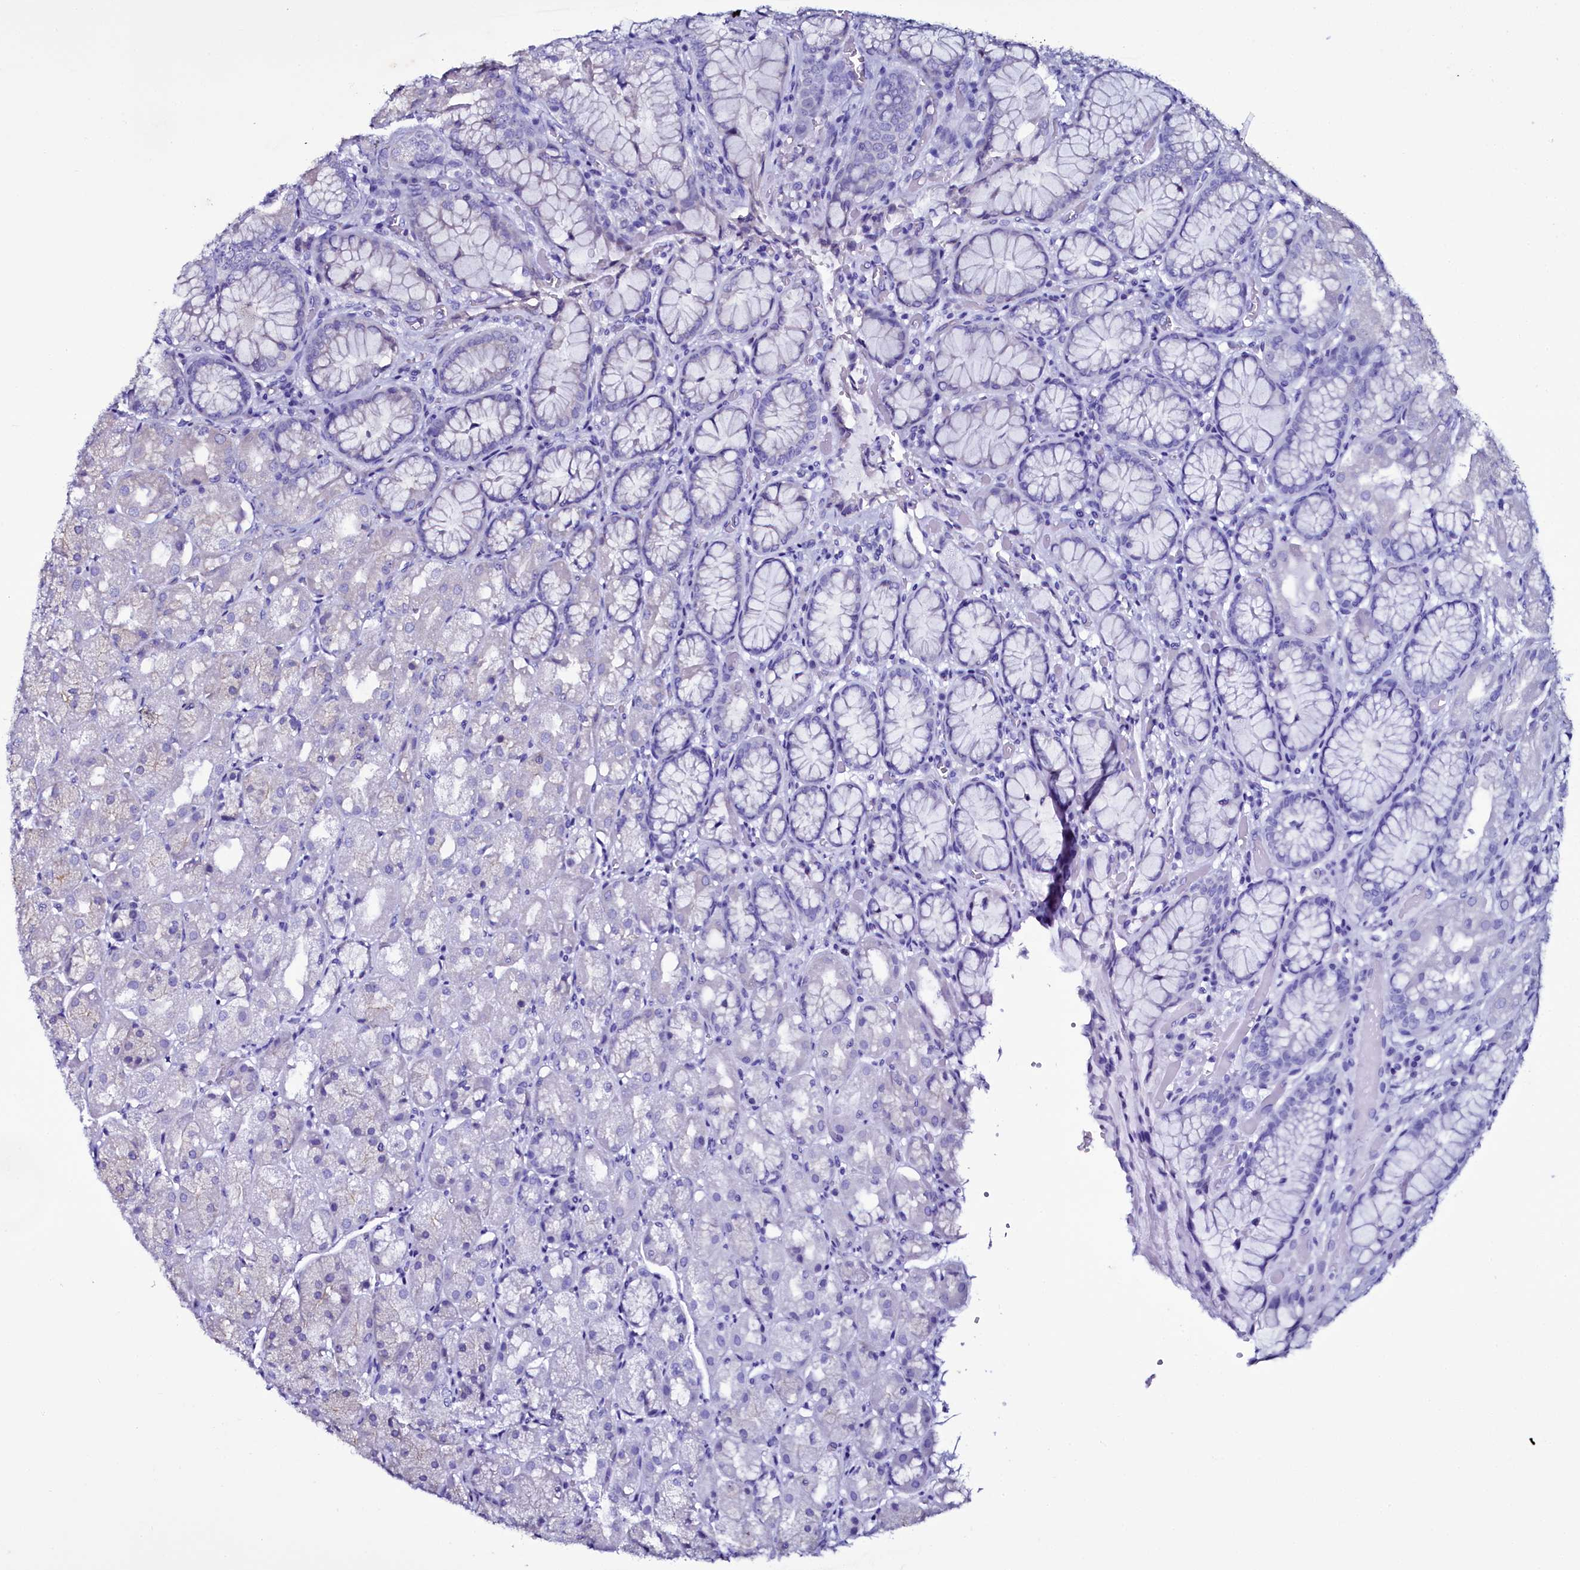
{"staining": {"intensity": "negative", "quantity": "none", "location": "none"}, "tissue": "stomach", "cell_type": "Glandular cells", "image_type": "normal", "snomed": [{"axis": "morphology", "description": "Normal tissue, NOS"}, {"axis": "topography", "description": "Stomach, upper"}], "caption": "An IHC micrograph of benign stomach is shown. There is no staining in glandular cells of stomach.", "gene": "SELENOT", "patient": {"sex": "male", "age": 72}}